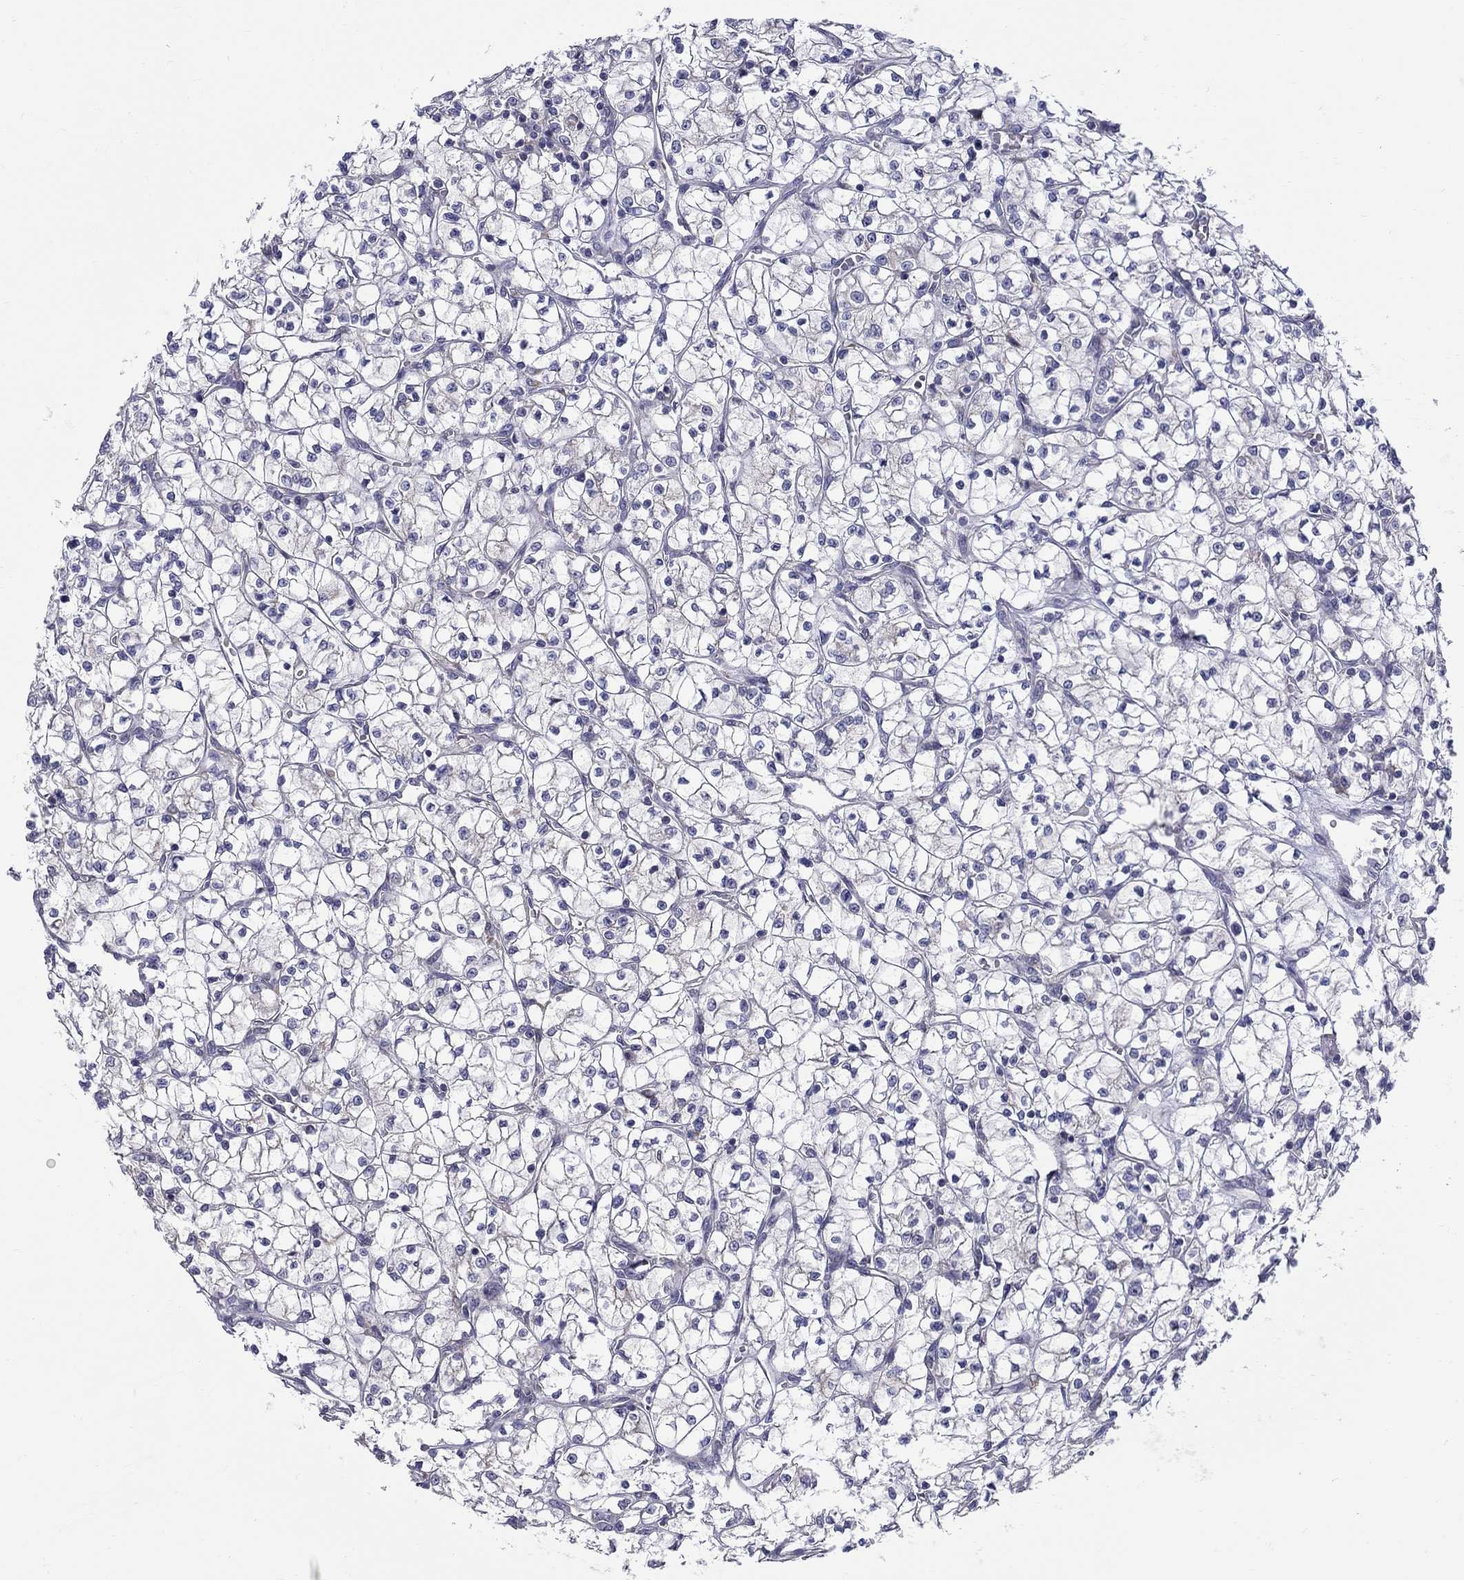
{"staining": {"intensity": "negative", "quantity": "none", "location": "none"}, "tissue": "renal cancer", "cell_type": "Tumor cells", "image_type": "cancer", "snomed": [{"axis": "morphology", "description": "Adenocarcinoma, NOS"}, {"axis": "topography", "description": "Kidney"}], "caption": "An immunohistochemistry (IHC) micrograph of adenocarcinoma (renal) is shown. There is no staining in tumor cells of adenocarcinoma (renal). The staining is performed using DAB brown chromogen with nuclei counter-stained in using hematoxylin.", "gene": "QRFPR", "patient": {"sex": "female", "age": 64}}